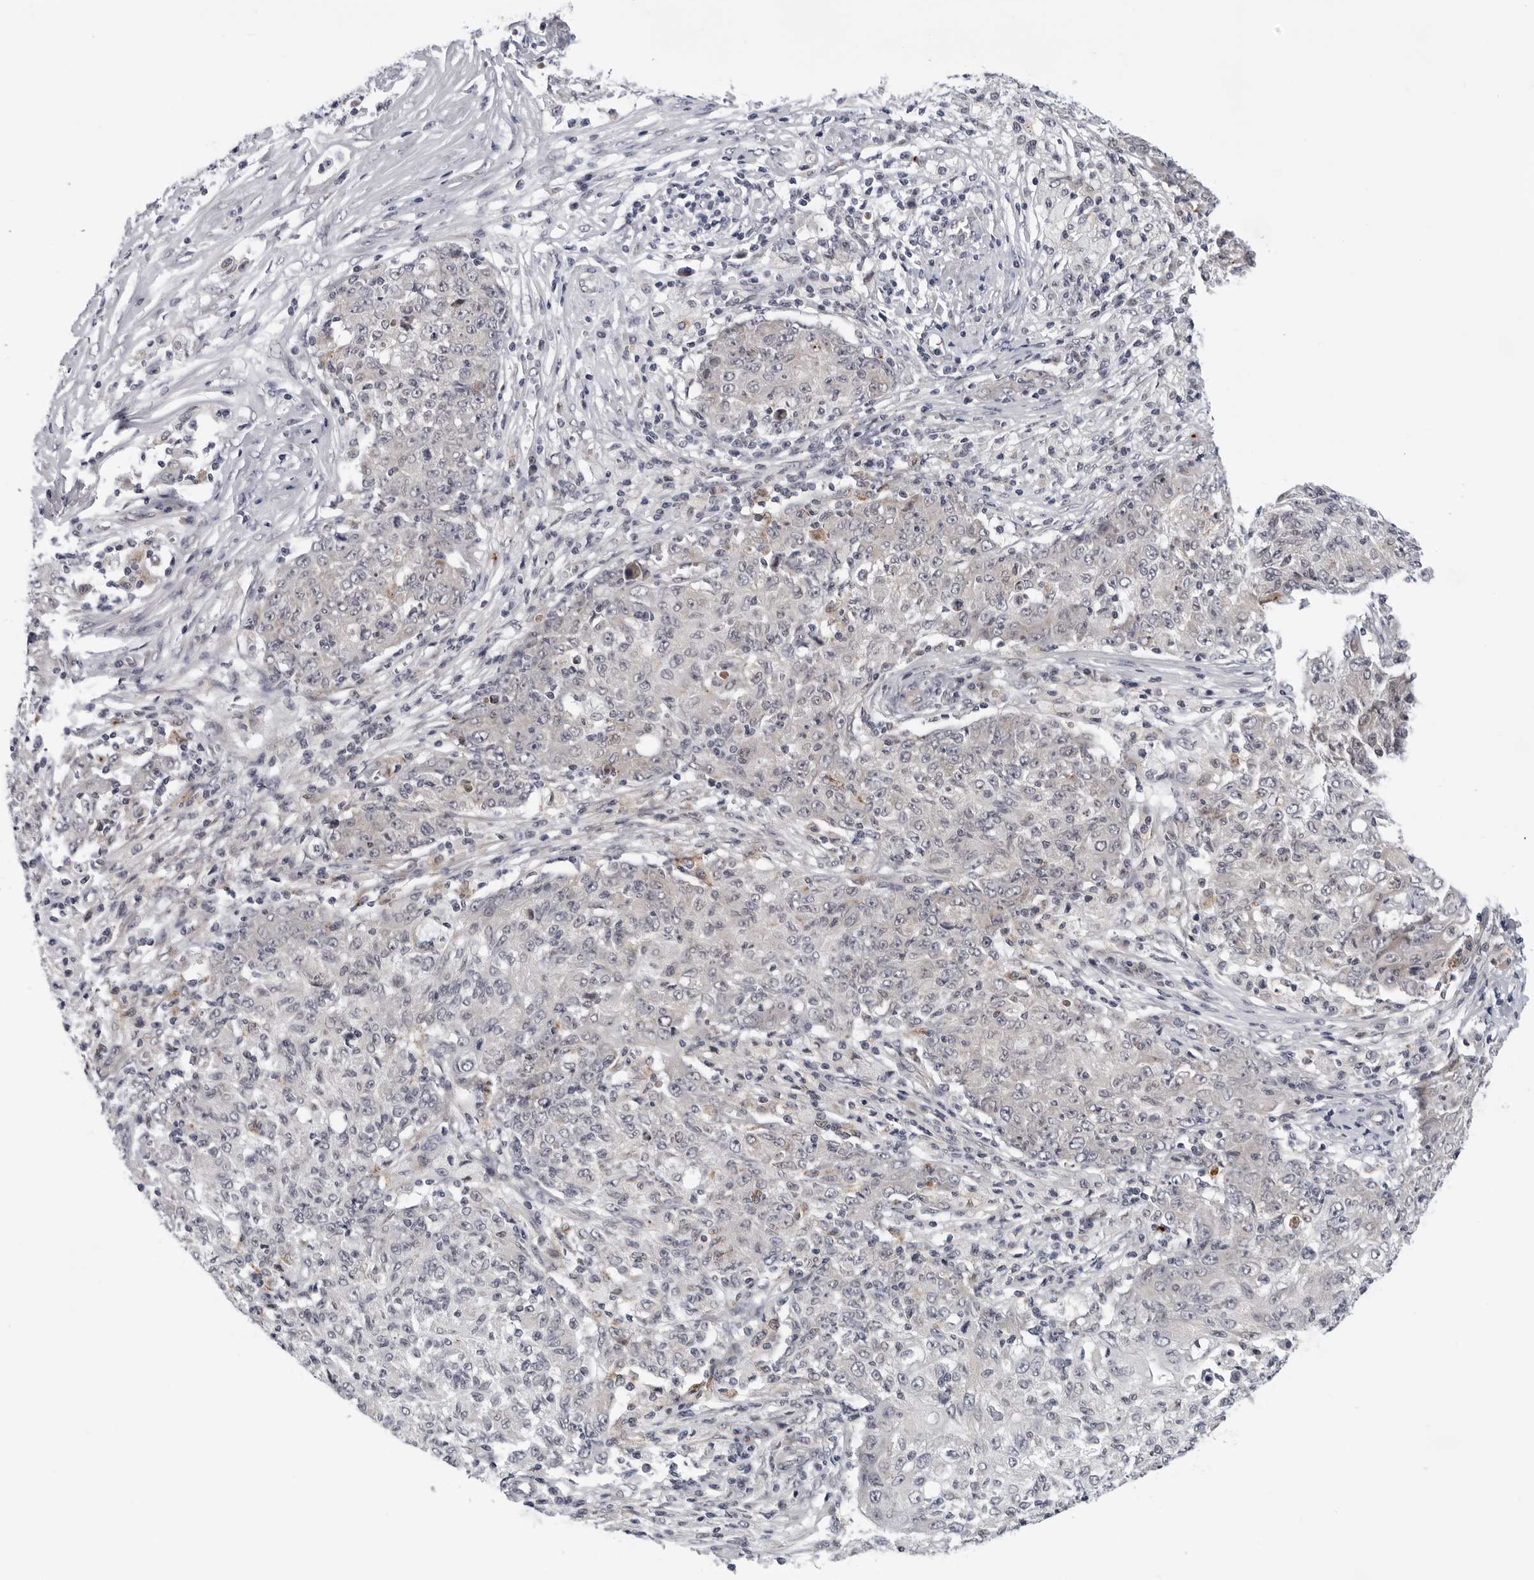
{"staining": {"intensity": "negative", "quantity": "none", "location": "none"}, "tissue": "ovarian cancer", "cell_type": "Tumor cells", "image_type": "cancer", "snomed": [{"axis": "morphology", "description": "Carcinoma, endometroid"}, {"axis": "topography", "description": "Ovary"}], "caption": "DAB immunohistochemical staining of ovarian cancer shows no significant expression in tumor cells.", "gene": "KIAA1614", "patient": {"sex": "female", "age": 42}}